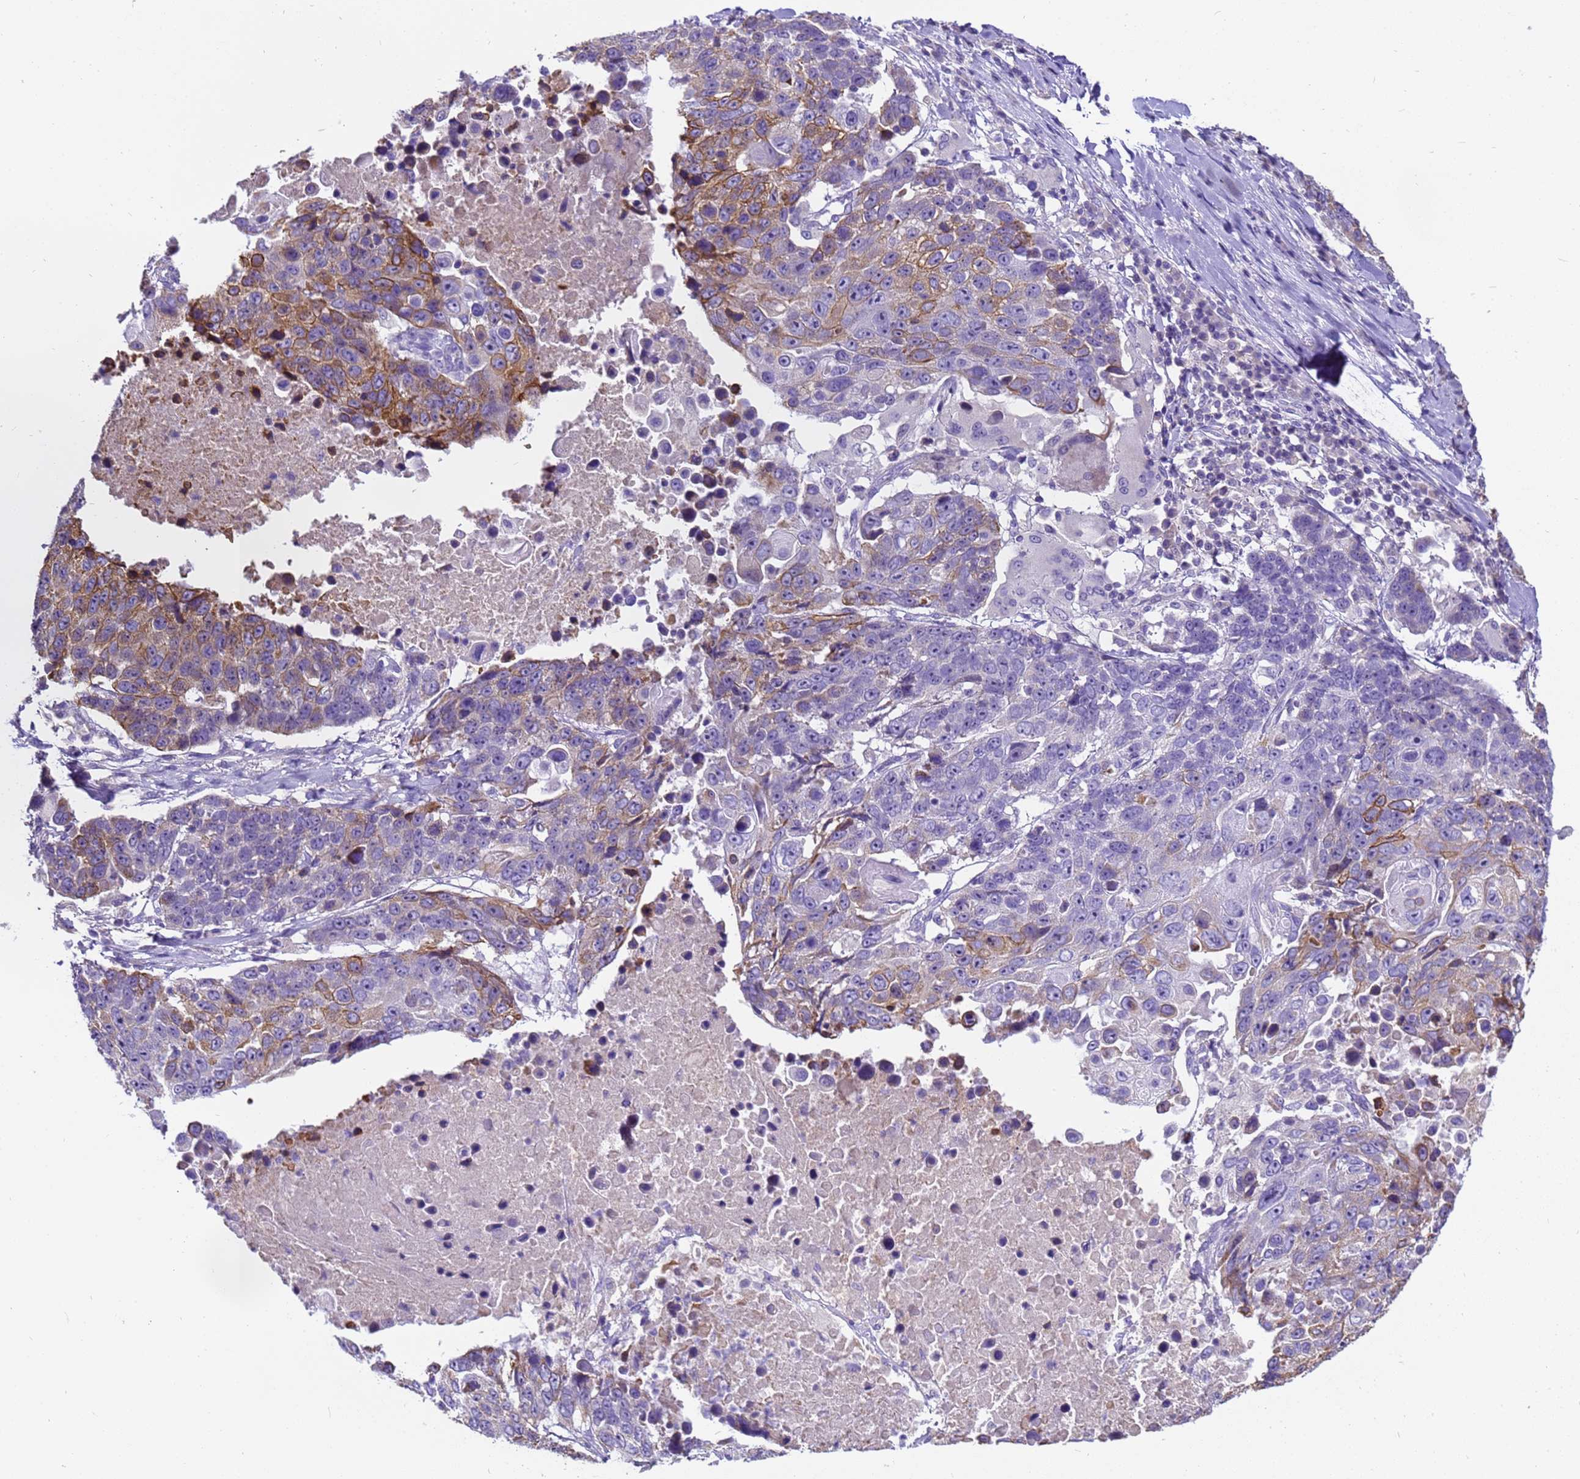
{"staining": {"intensity": "moderate", "quantity": "<25%", "location": "cytoplasmic/membranous"}, "tissue": "lung cancer", "cell_type": "Tumor cells", "image_type": "cancer", "snomed": [{"axis": "morphology", "description": "Squamous cell carcinoma, NOS"}, {"axis": "topography", "description": "Lung"}], "caption": "The micrograph exhibits staining of lung cancer (squamous cell carcinoma), revealing moderate cytoplasmic/membranous protein positivity (brown color) within tumor cells. (brown staining indicates protein expression, while blue staining denotes nuclei).", "gene": "PIEZO2", "patient": {"sex": "male", "age": 66}}